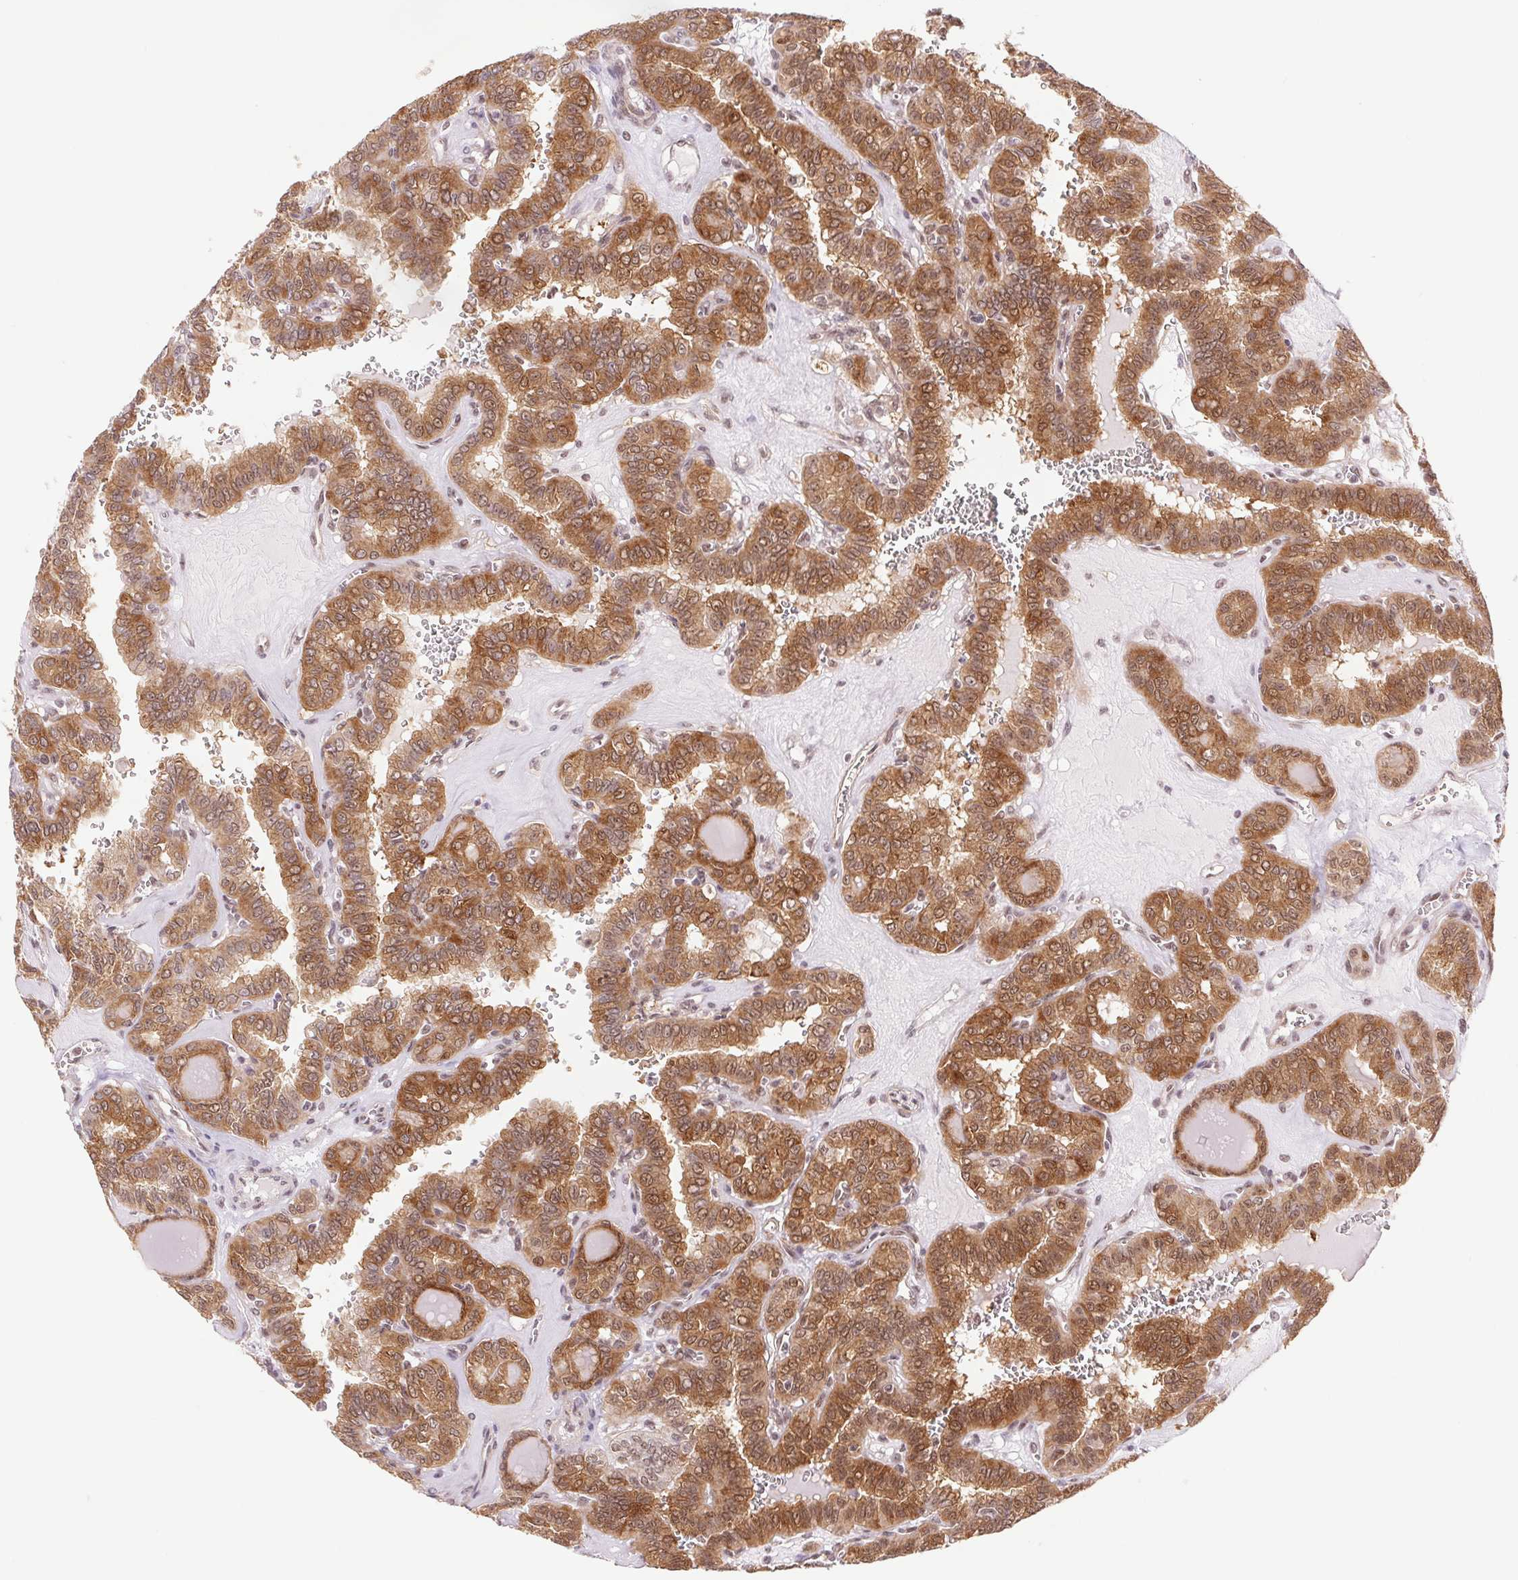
{"staining": {"intensity": "moderate", "quantity": ">75%", "location": "cytoplasmic/membranous,nuclear"}, "tissue": "thyroid cancer", "cell_type": "Tumor cells", "image_type": "cancer", "snomed": [{"axis": "morphology", "description": "Papillary adenocarcinoma, NOS"}, {"axis": "topography", "description": "Thyroid gland"}], "caption": "Human thyroid cancer stained for a protein (brown) demonstrates moderate cytoplasmic/membranous and nuclear positive positivity in approximately >75% of tumor cells.", "gene": "CWC25", "patient": {"sex": "female", "age": 41}}